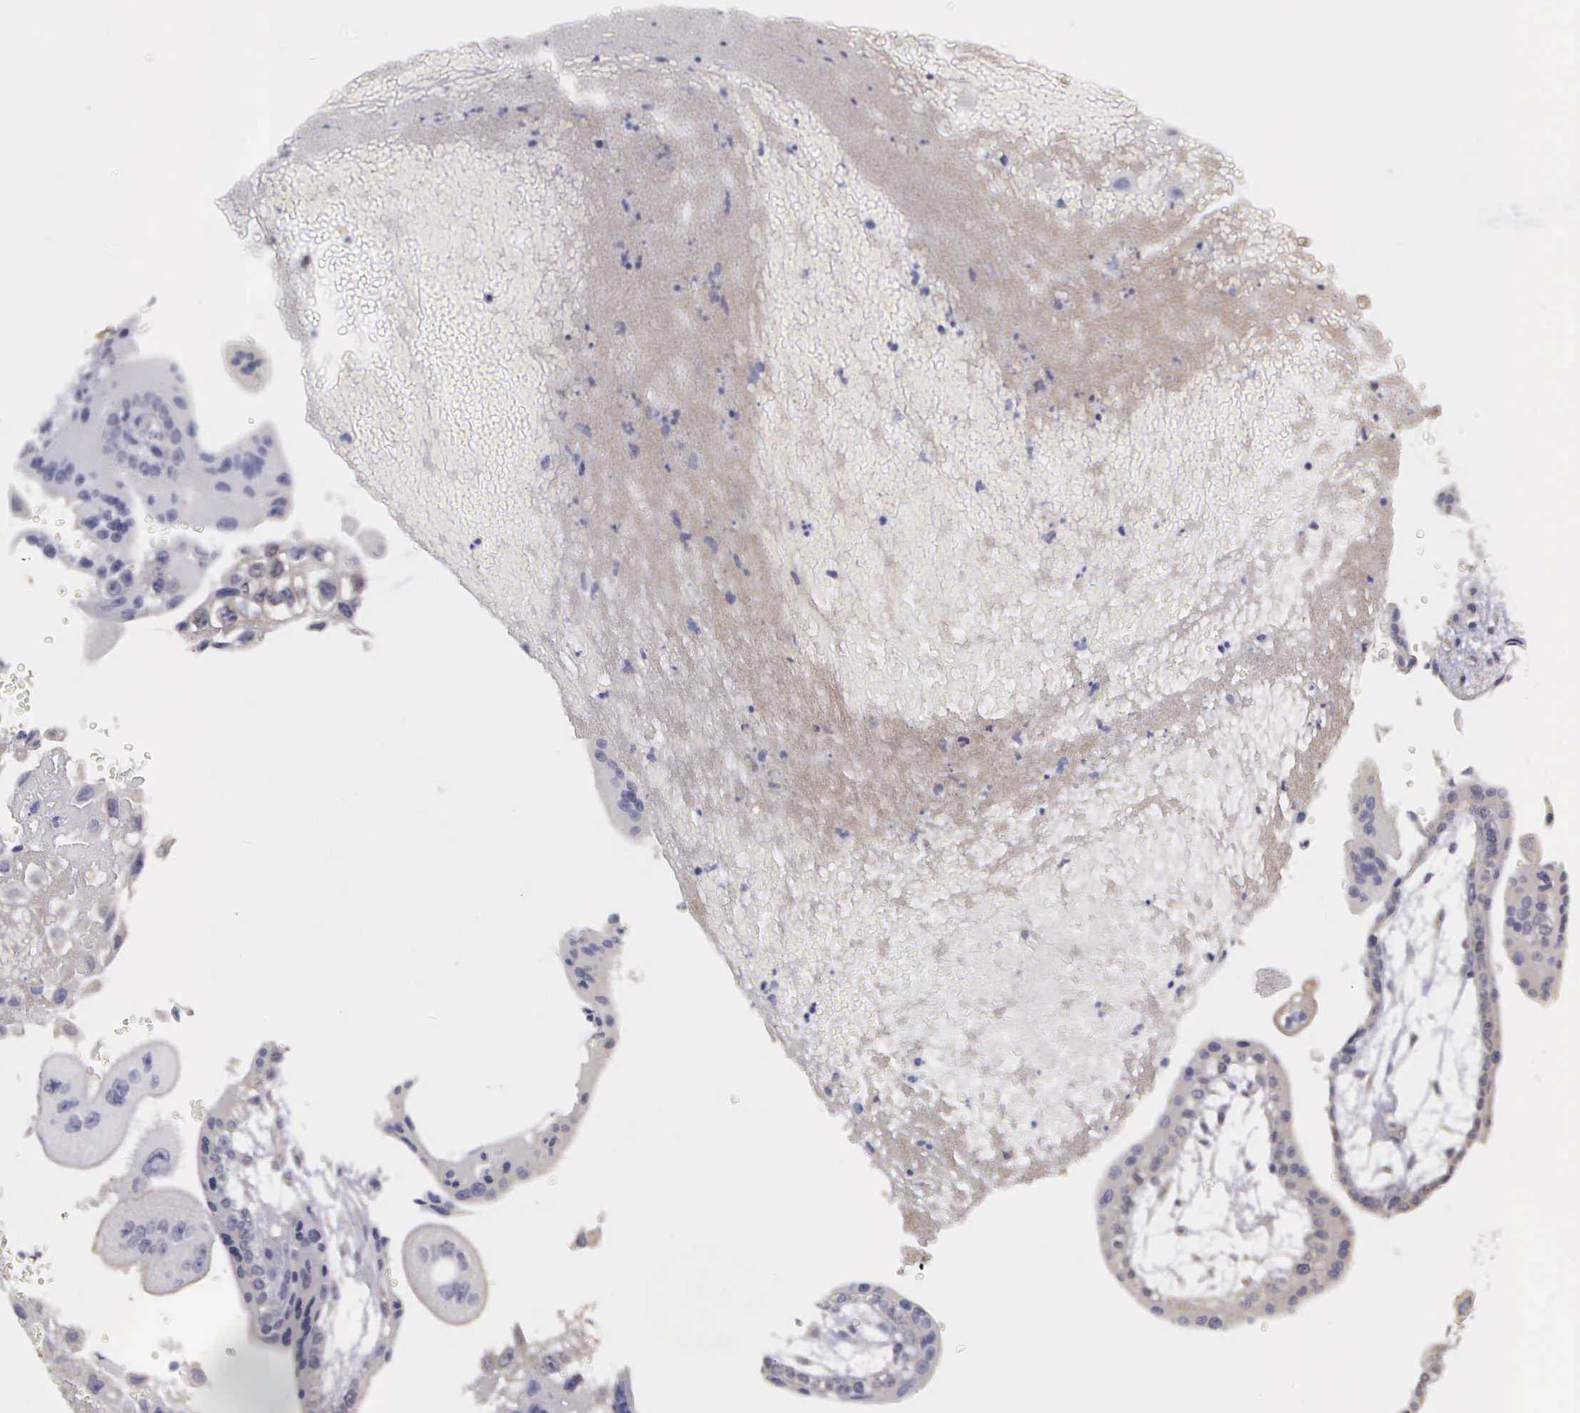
{"staining": {"intensity": "weak", "quantity": ">75%", "location": "cytoplasmic/membranous"}, "tissue": "placenta", "cell_type": "Decidual cells", "image_type": "normal", "snomed": [{"axis": "morphology", "description": "Normal tissue, NOS"}, {"axis": "topography", "description": "Placenta"}], "caption": "Weak cytoplasmic/membranous staining for a protein is identified in about >75% of decidual cells of unremarkable placenta using IHC.", "gene": "RTL10", "patient": {"sex": "female", "age": 34}}